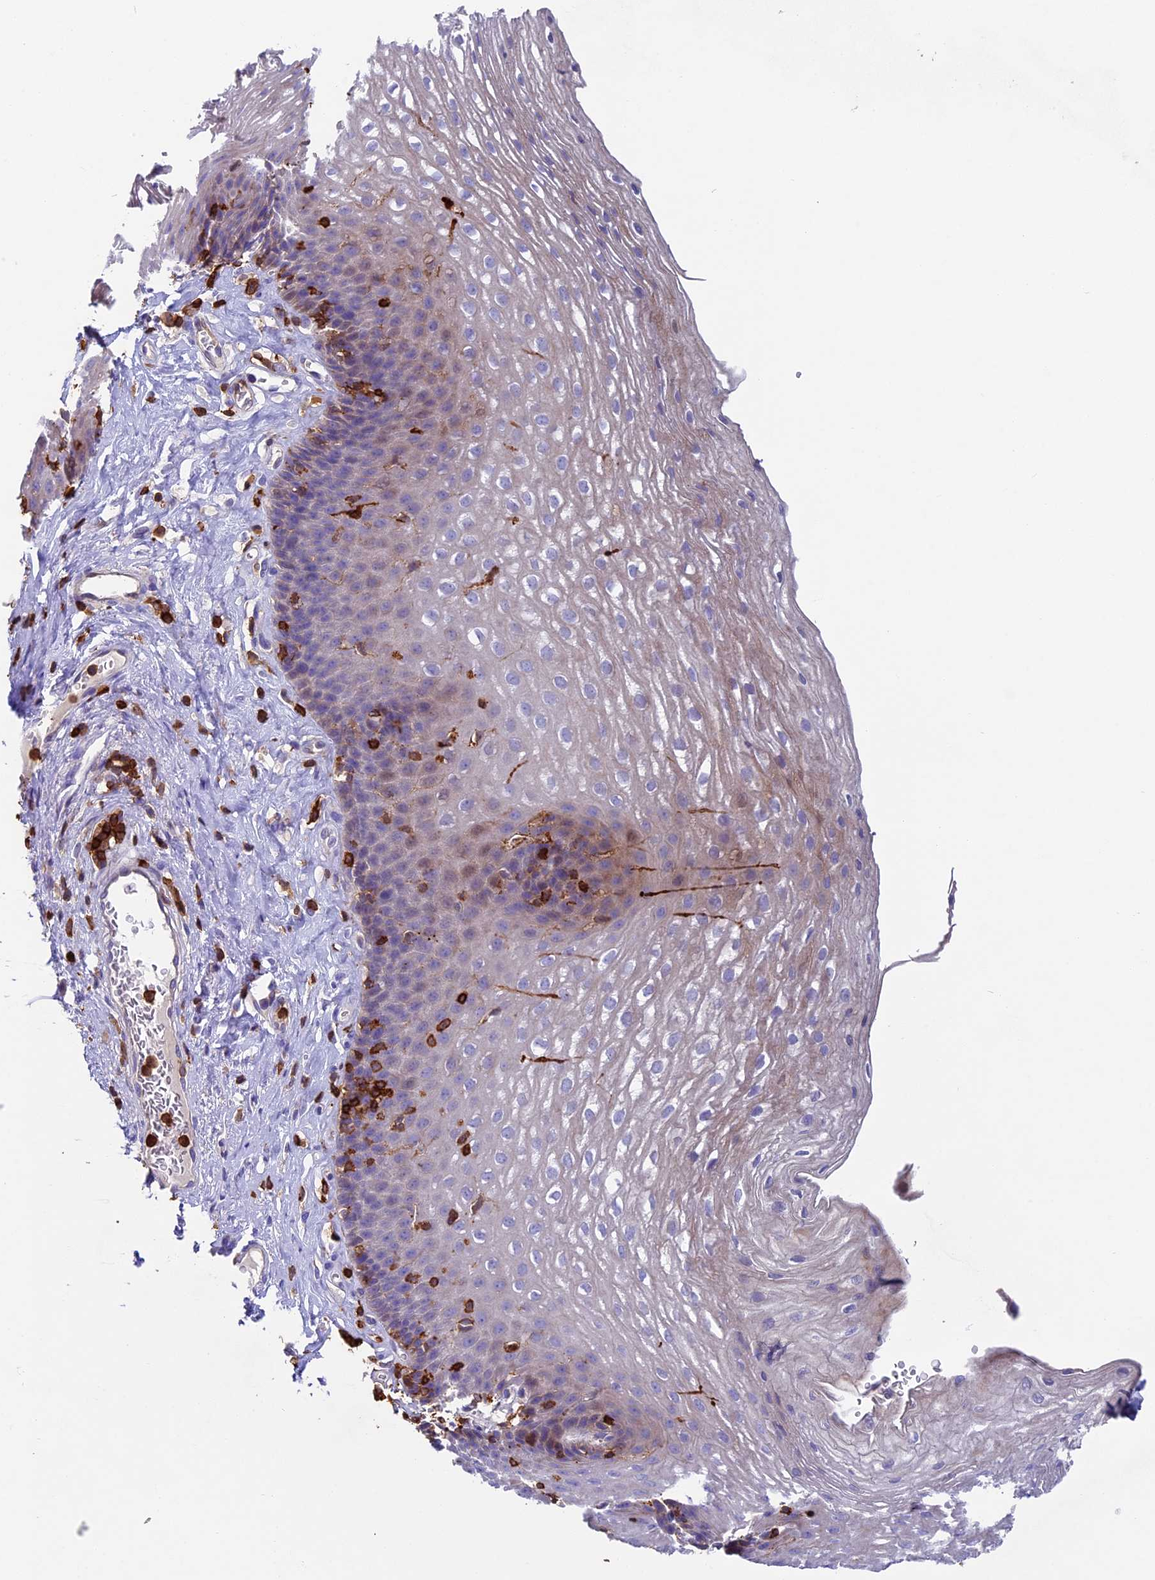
{"staining": {"intensity": "negative", "quantity": "none", "location": "none"}, "tissue": "esophagus", "cell_type": "Squamous epithelial cells", "image_type": "normal", "snomed": [{"axis": "morphology", "description": "Normal tissue, NOS"}, {"axis": "topography", "description": "Esophagus"}], "caption": "This is an immunohistochemistry (IHC) photomicrograph of benign esophagus. There is no positivity in squamous epithelial cells.", "gene": "ADAT1", "patient": {"sex": "female", "age": 66}}